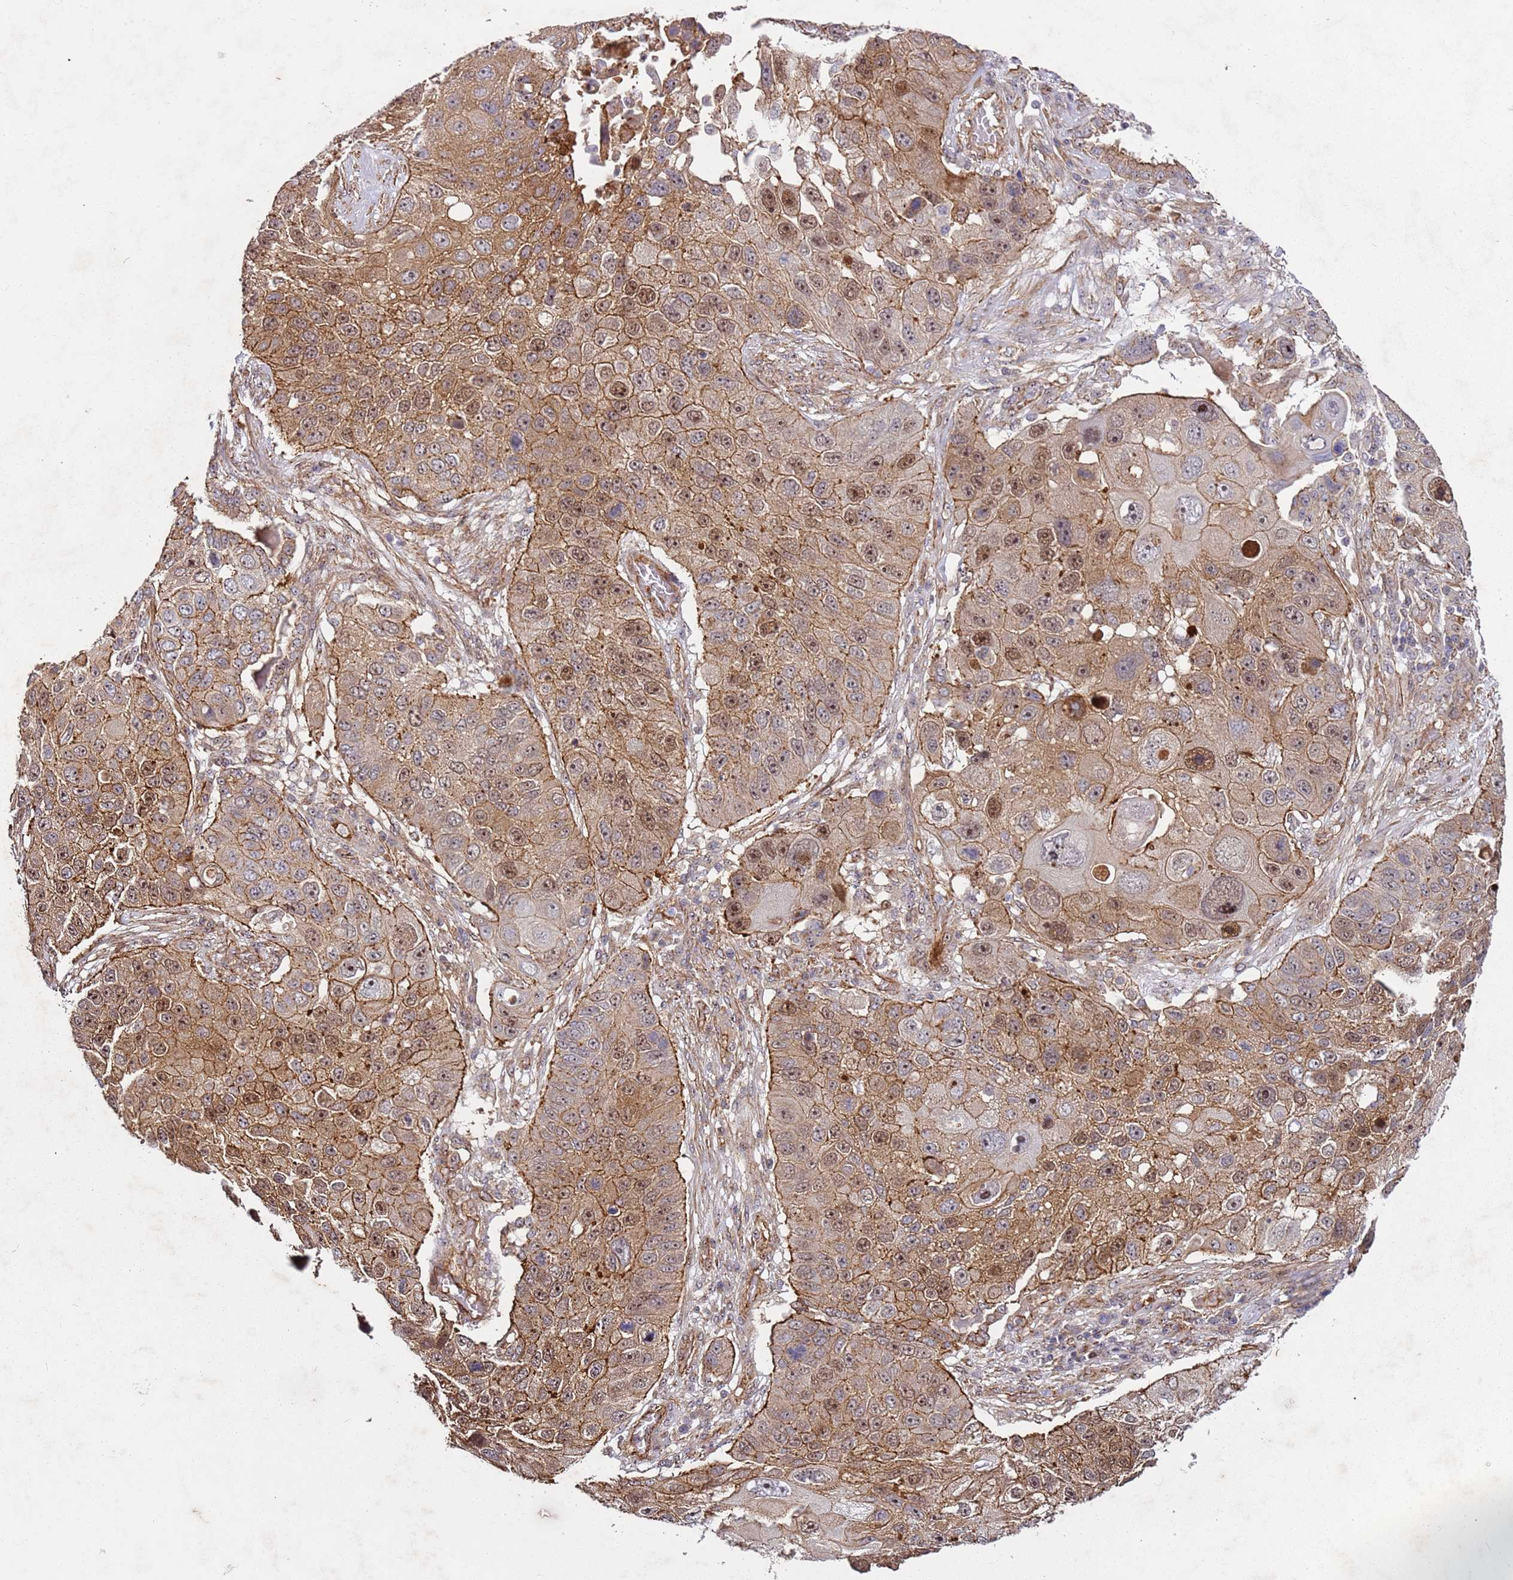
{"staining": {"intensity": "moderate", "quantity": ">75%", "location": "cytoplasmic/membranous"}, "tissue": "lung cancer", "cell_type": "Tumor cells", "image_type": "cancer", "snomed": [{"axis": "morphology", "description": "Squamous cell carcinoma, NOS"}, {"axis": "topography", "description": "Lung"}], "caption": "Lung cancer was stained to show a protein in brown. There is medium levels of moderate cytoplasmic/membranous expression in about >75% of tumor cells. (DAB (3,3'-diaminobenzidine) IHC with brightfield microscopy, high magnification).", "gene": "C2CD4B", "patient": {"sex": "male", "age": 61}}